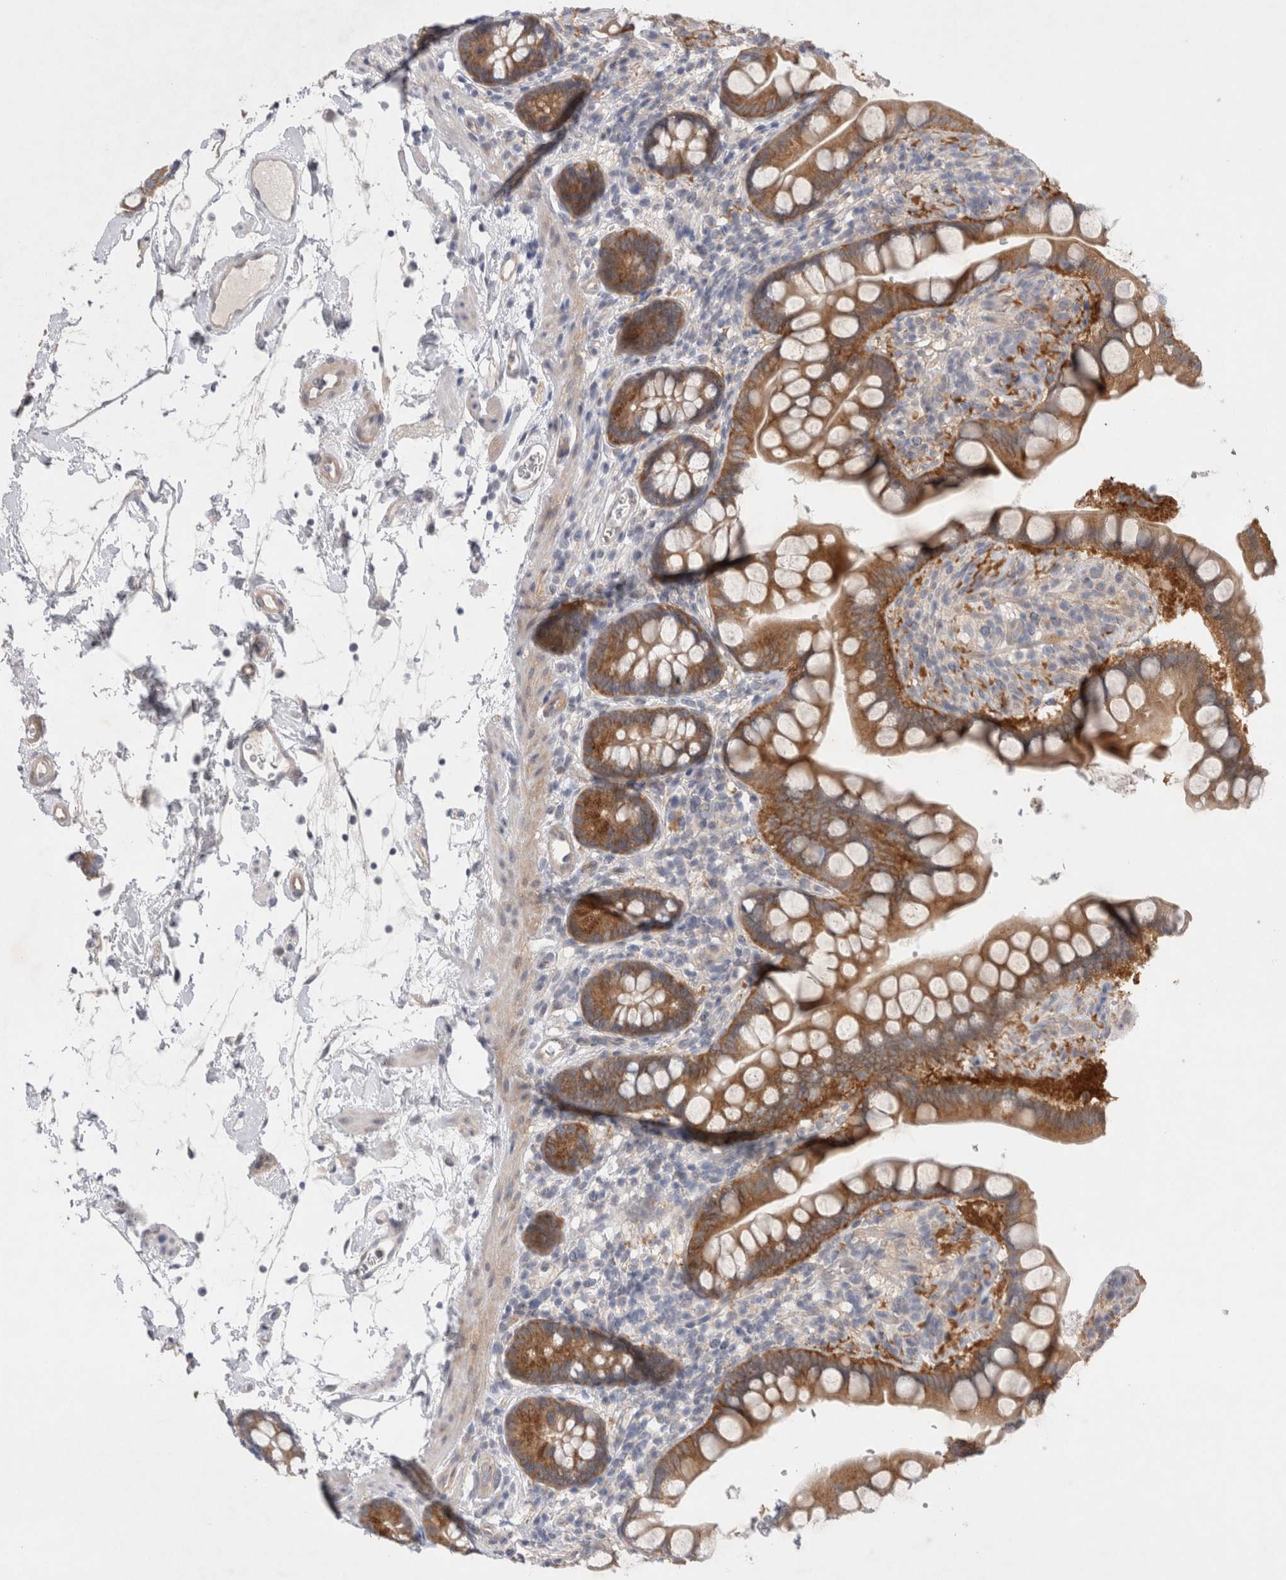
{"staining": {"intensity": "moderate", "quantity": ">75%", "location": "cytoplasmic/membranous"}, "tissue": "small intestine", "cell_type": "Glandular cells", "image_type": "normal", "snomed": [{"axis": "morphology", "description": "Normal tissue, NOS"}, {"axis": "topography", "description": "Small intestine"}], "caption": "Protein staining displays moderate cytoplasmic/membranous staining in approximately >75% of glandular cells in unremarkable small intestine.", "gene": "WIPF2", "patient": {"sex": "female", "age": 84}}